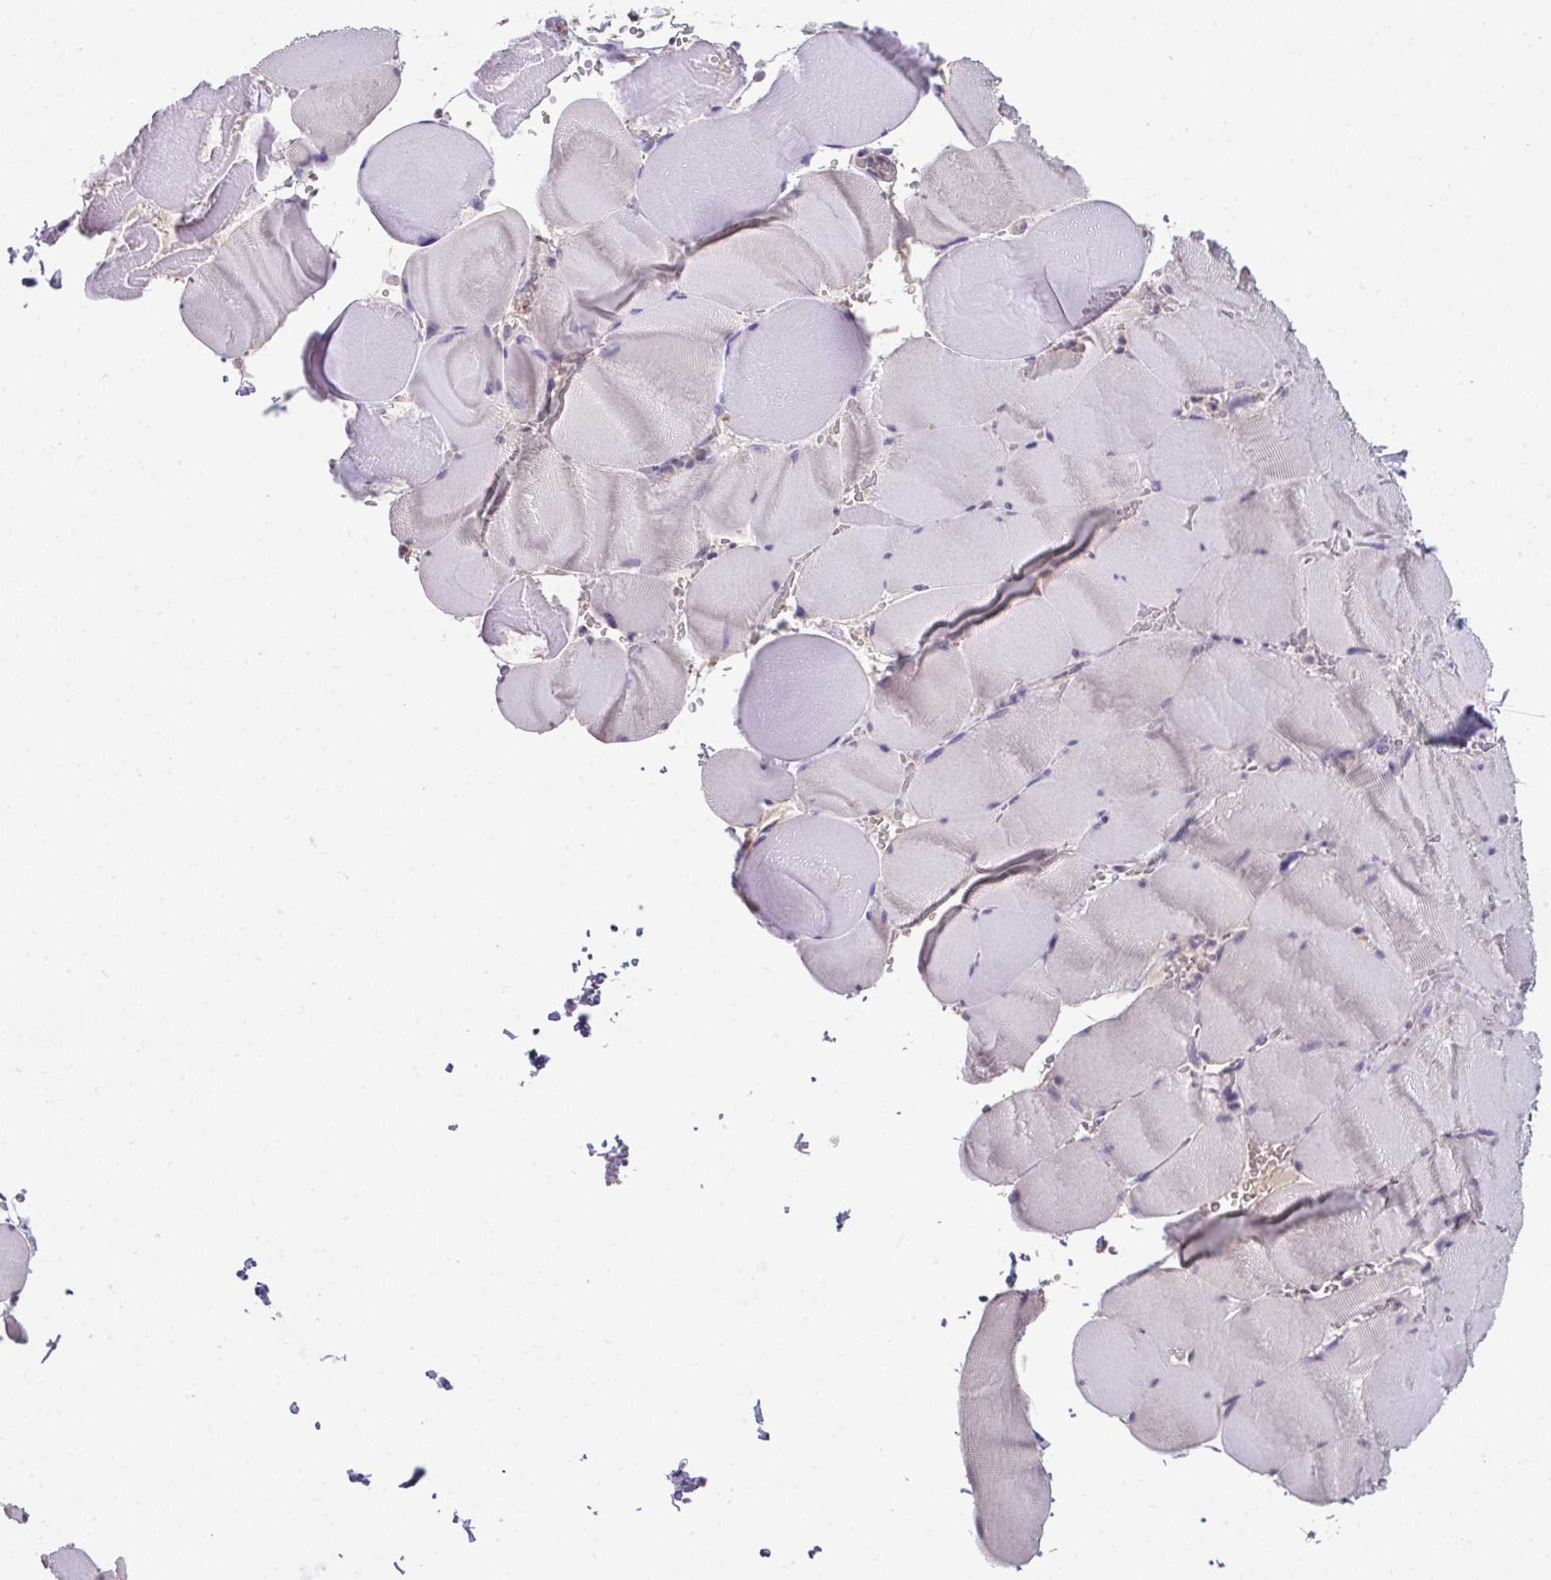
{"staining": {"intensity": "negative", "quantity": "none", "location": "none"}, "tissue": "skeletal muscle", "cell_type": "Myocytes", "image_type": "normal", "snomed": [{"axis": "morphology", "description": "Normal tissue, NOS"}, {"axis": "topography", "description": "Skeletal muscle"}, {"axis": "topography", "description": "Head-Neck"}], "caption": "Histopathology image shows no protein expression in myocytes of unremarkable skeletal muscle. (IHC, brightfield microscopy, high magnification).", "gene": "GLTPD2", "patient": {"sex": "male", "age": 66}}